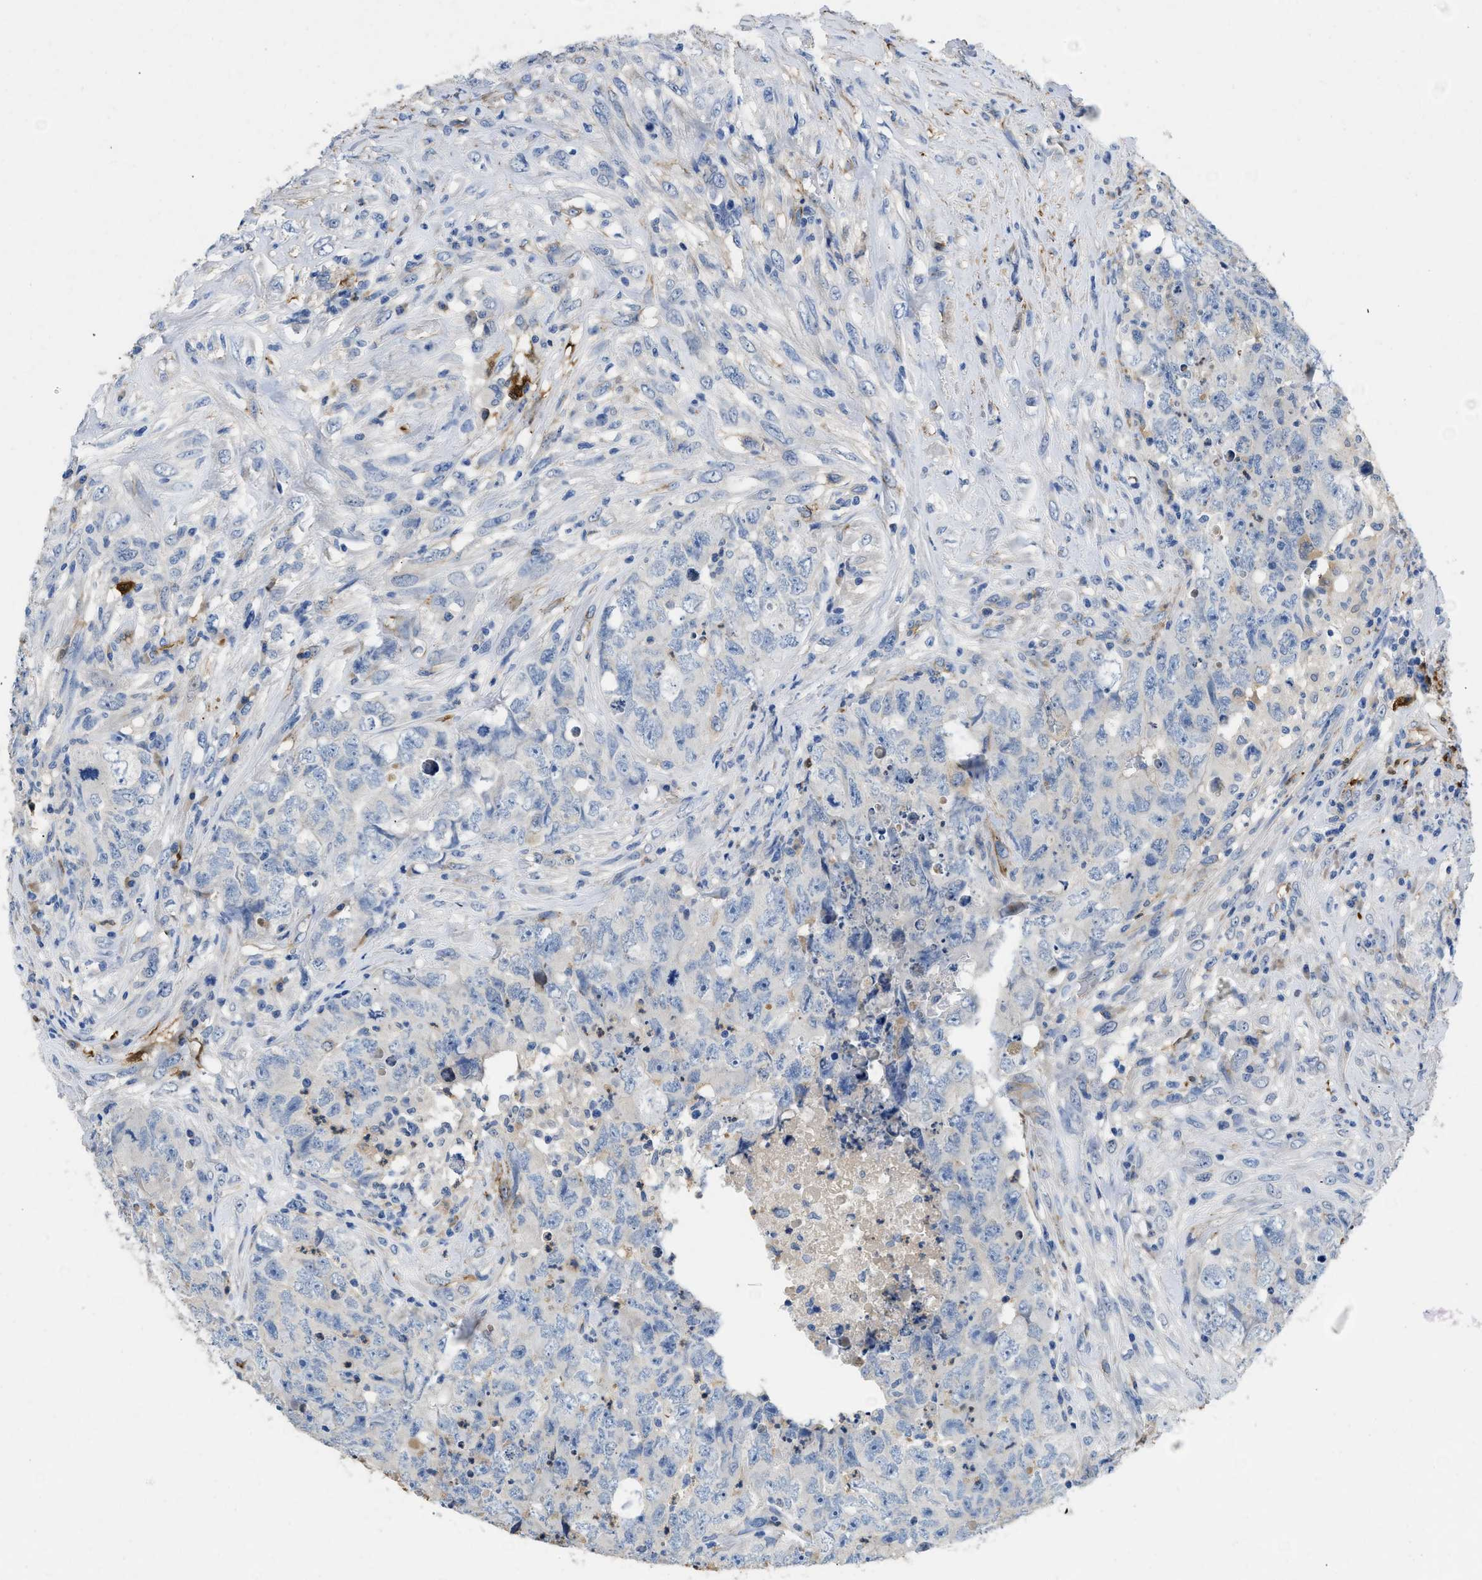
{"staining": {"intensity": "negative", "quantity": "none", "location": "none"}, "tissue": "testis cancer", "cell_type": "Tumor cells", "image_type": "cancer", "snomed": [{"axis": "morphology", "description": "Carcinoma, Embryonal, NOS"}, {"axis": "topography", "description": "Testis"}], "caption": "Tumor cells show no significant protein expression in testis cancer.", "gene": "SPEG", "patient": {"sex": "male", "age": 32}}